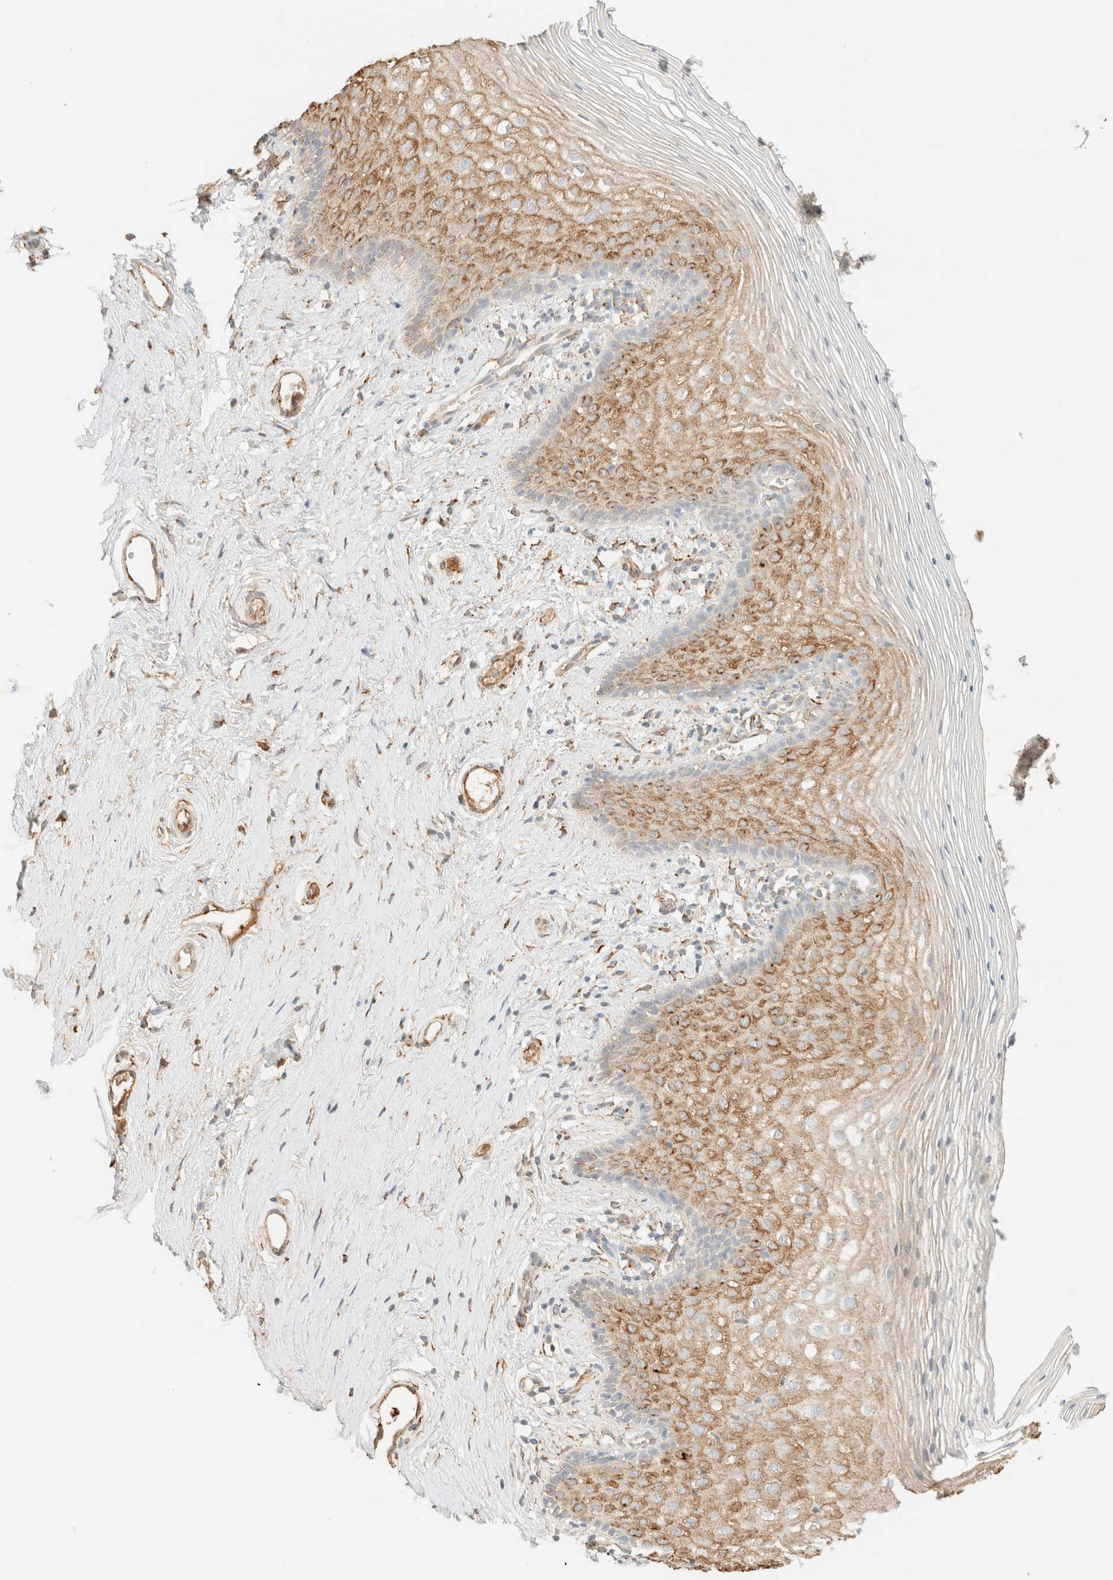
{"staining": {"intensity": "moderate", "quantity": "25%-75%", "location": "cytoplasmic/membranous"}, "tissue": "vagina", "cell_type": "Squamous epithelial cells", "image_type": "normal", "snomed": [{"axis": "morphology", "description": "Normal tissue, NOS"}, {"axis": "topography", "description": "Vagina"}], "caption": "Vagina stained for a protein (brown) reveals moderate cytoplasmic/membranous positive expression in approximately 25%-75% of squamous epithelial cells.", "gene": "SPARCL1", "patient": {"sex": "female", "age": 32}}